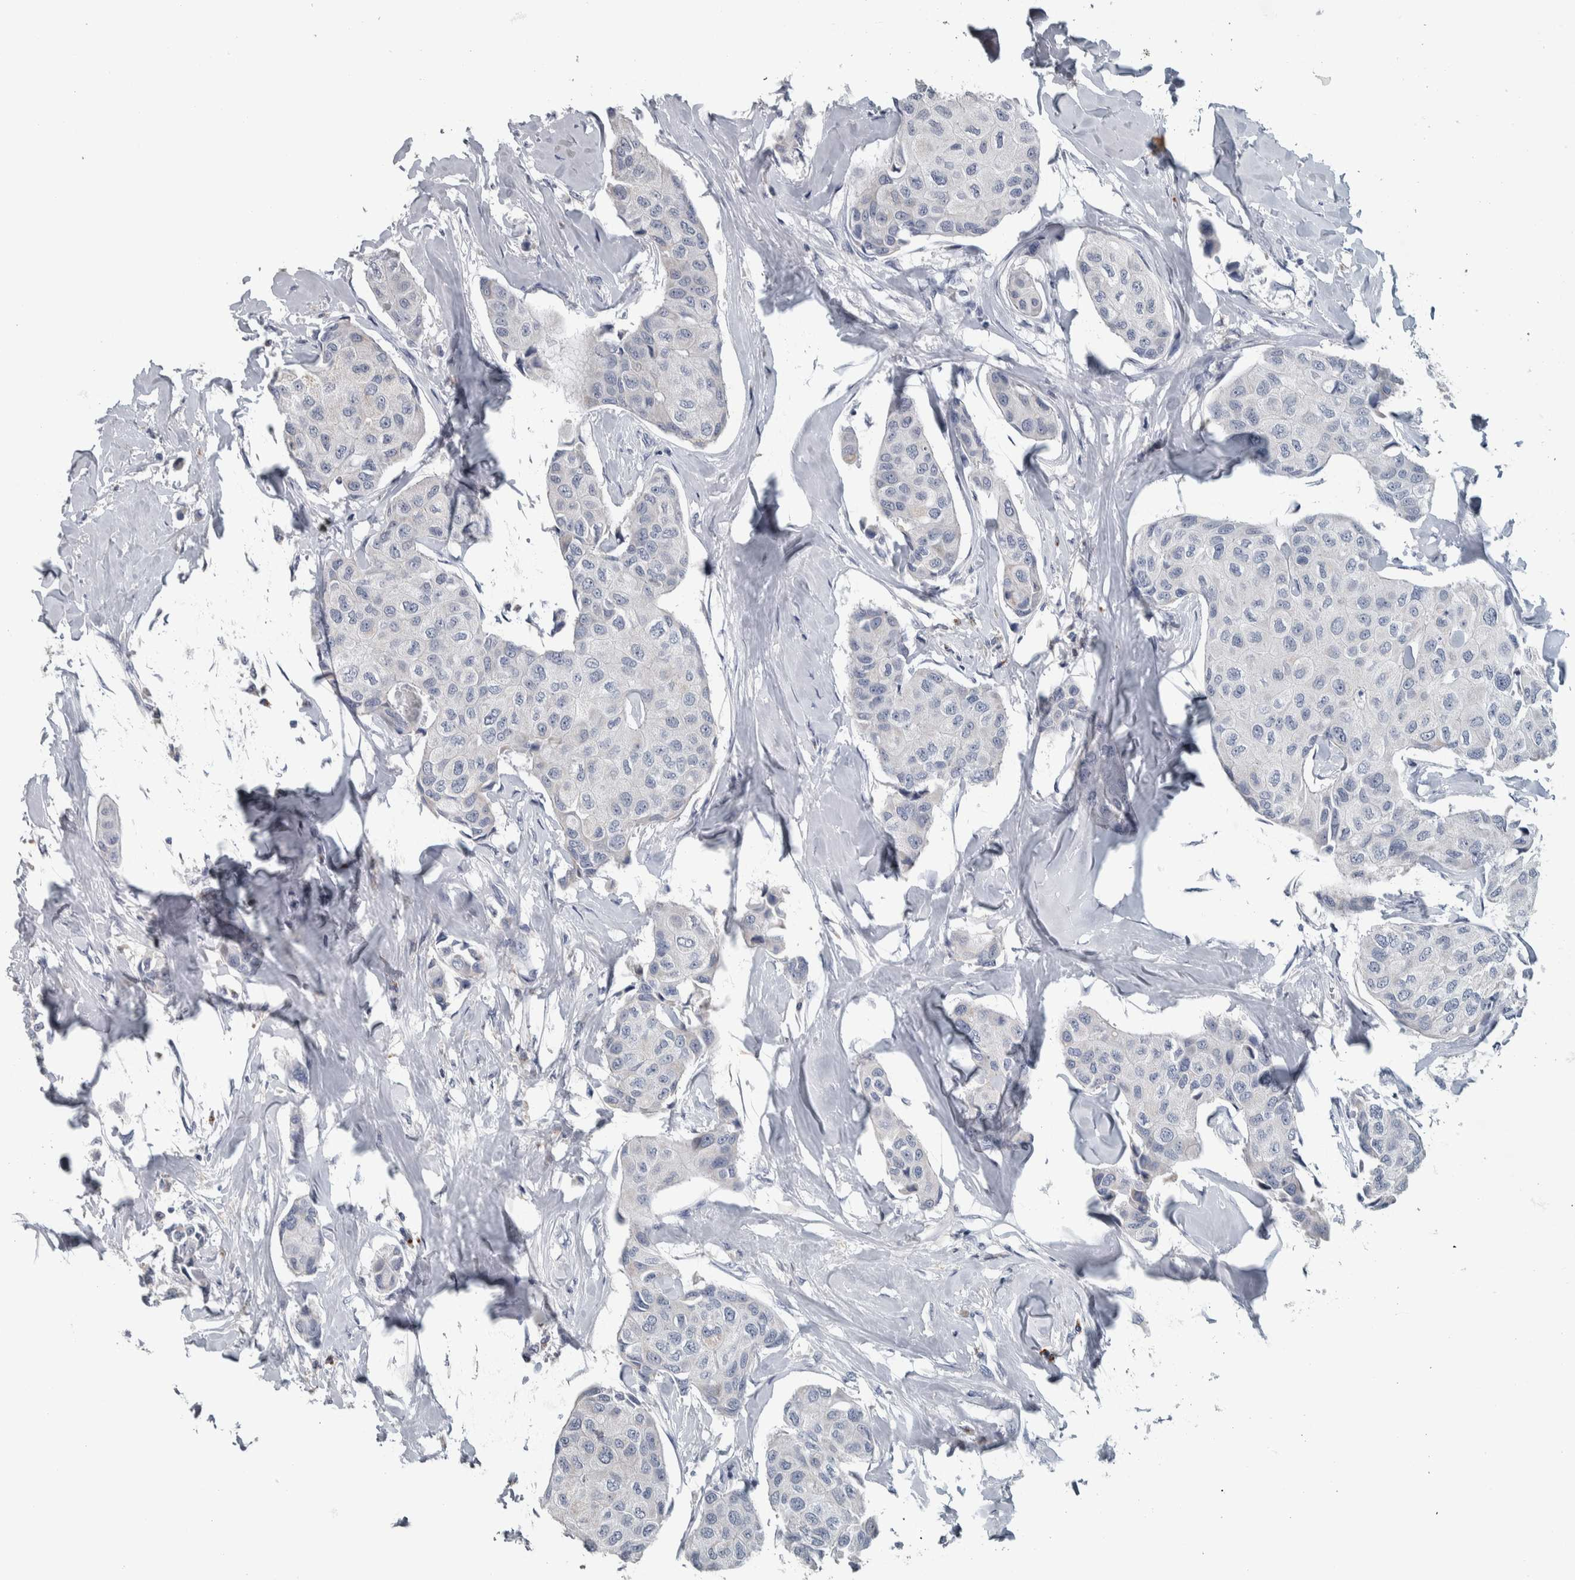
{"staining": {"intensity": "negative", "quantity": "none", "location": "none"}, "tissue": "breast cancer", "cell_type": "Tumor cells", "image_type": "cancer", "snomed": [{"axis": "morphology", "description": "Duct carcinoma"}, {"axis": "topography", "description": "Breast"}], "caption": "Immunohistochemical staining of human breast intraductal carcinoma shows no significant staining in tumor cells.", "gene": "CAVIN4", "patient": {"sex": "female", "age": 80}}